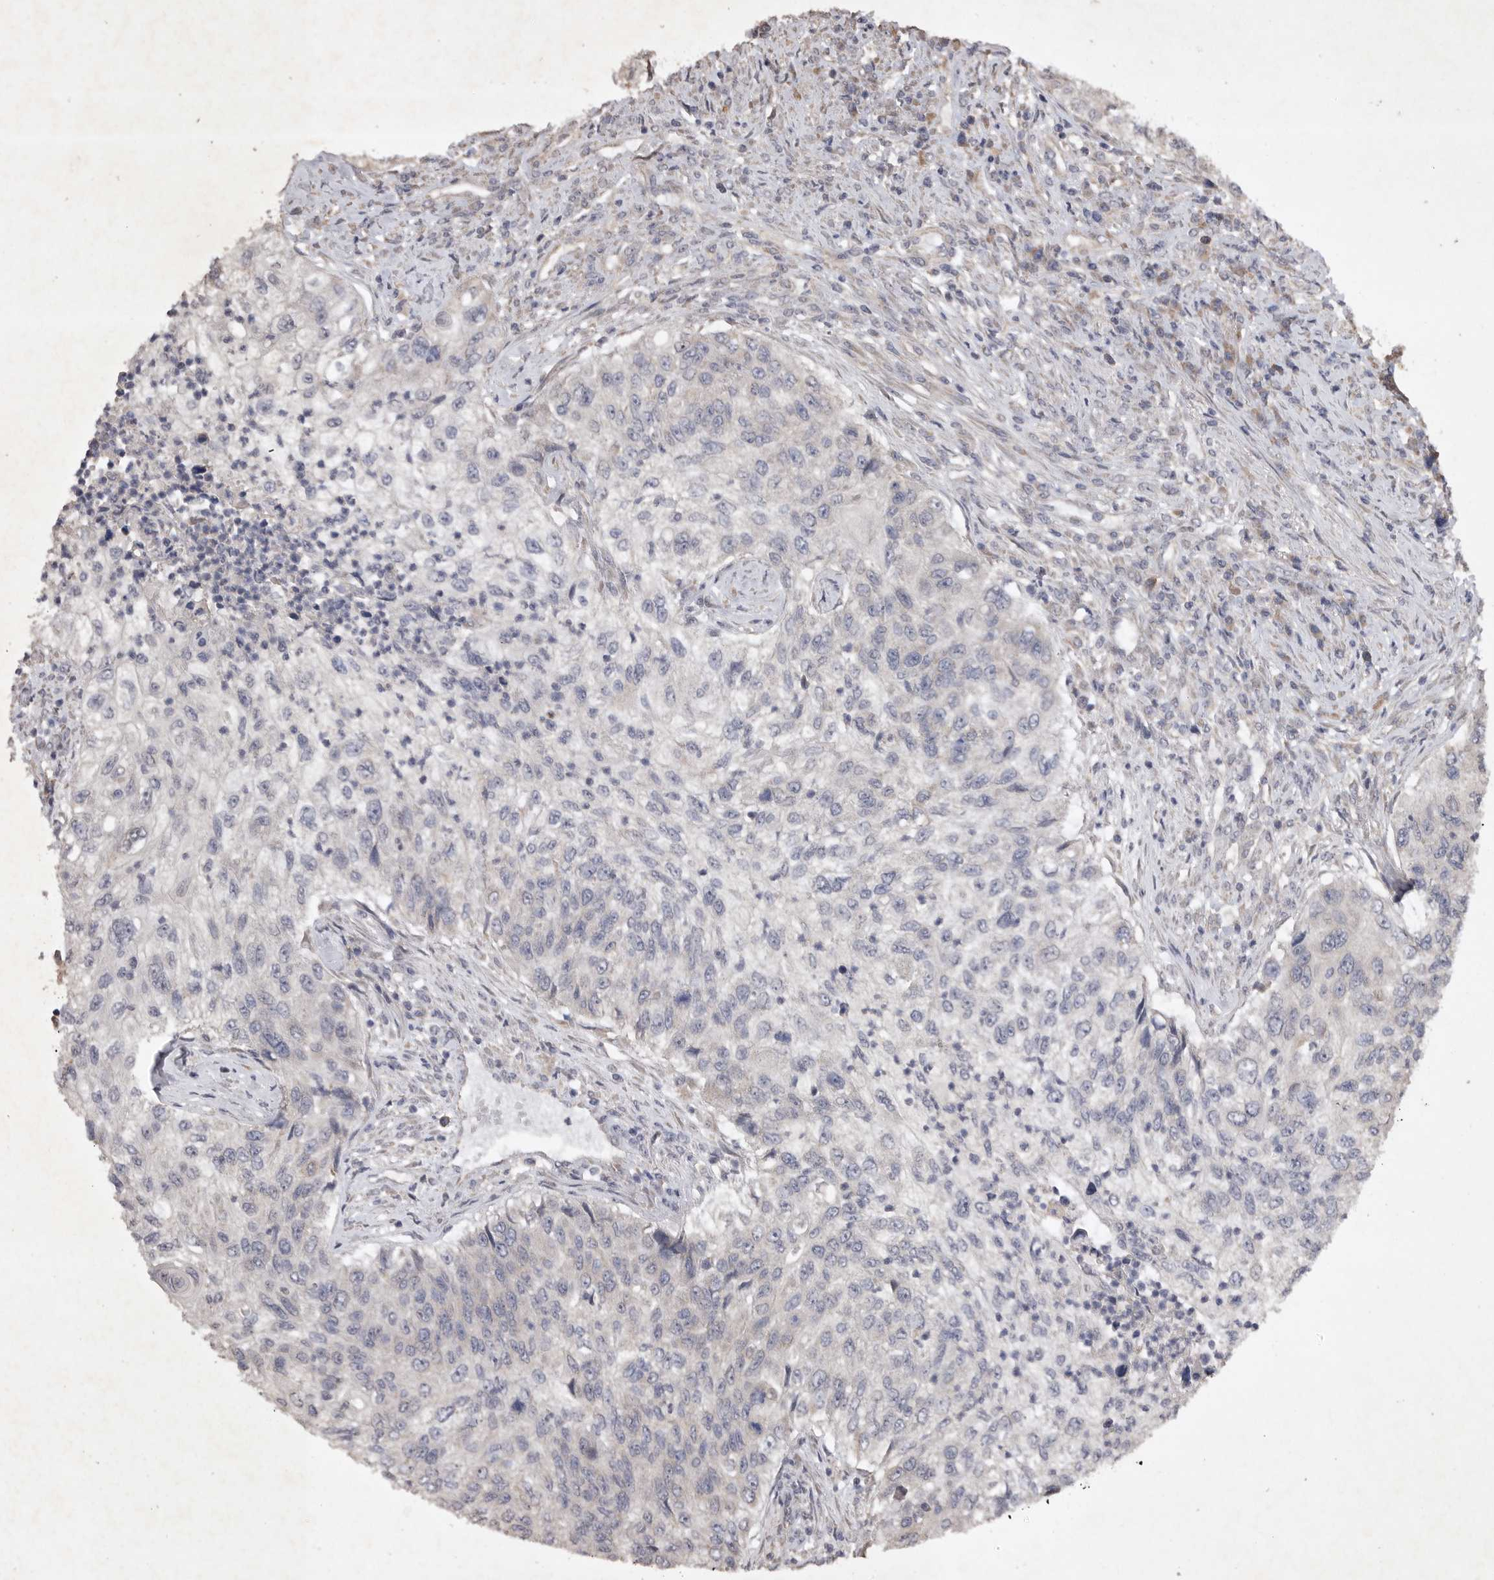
{"staining": {"intensity": "negative", "quantity": "none", "location": "none"}, "tissue": "urothelial cancer", "cell_type": "Tumor cells", "image_type": "cancer", "snomed": [{"axis": "morphology", "description": "Urothelial carcinoma, High grade"}, {"axis": "topography", "description": "Urinary bladder"}], "caption": "Immunohistochemical staining of human urothelial carcinoma (high-grade) reveals no significant expression in tumor cells. Brightfield microscopy of immunohistochemistry stained with DAB (brown) and hematoxylin (blue), captured at high magnification.", "gene": "EDEM3", "patient": {"sex": "female", "age": 60}}